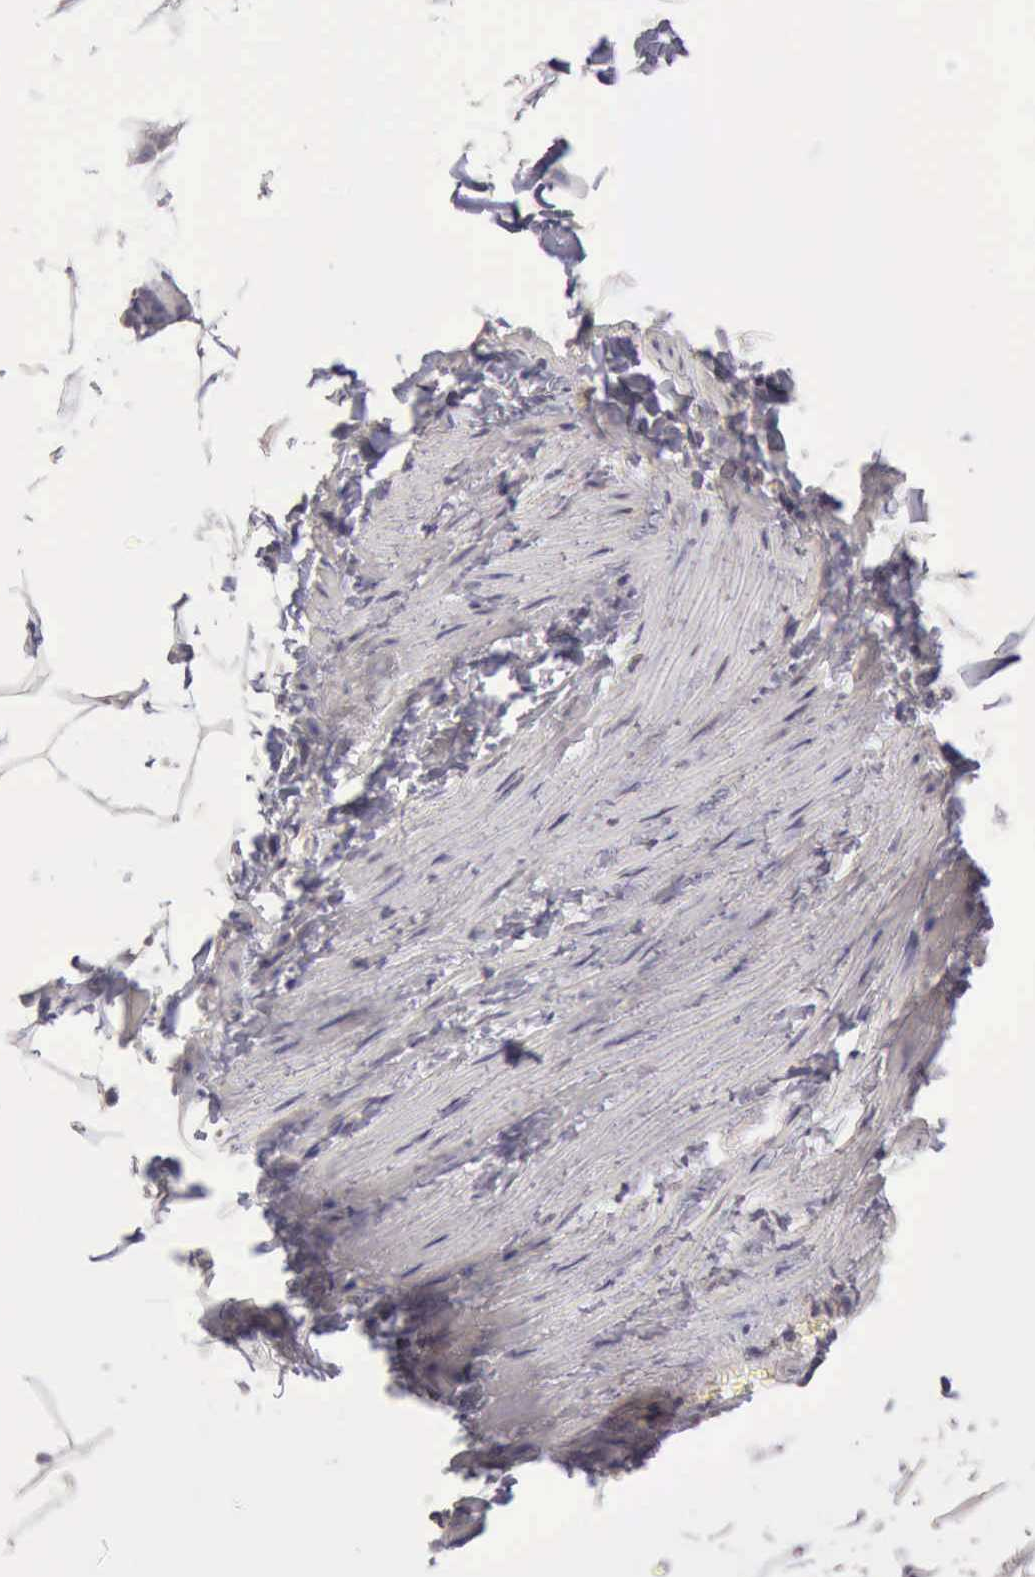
{"staining": {"intensity": "negative", "quantity": "none", "location": "none"}, "tissue": "adipose tissue", "cell_type": "Adipocytes", "image_type": "normal", "snomed": [{"axis": "morphology", "description": "Normal tissue, NOS"}, {"axis": "topography", "description": "Vascular tissue"}], "caption": "Immunohistochemistry (IHC) histopathology image of normal adipose tissue: adipose tissue stained with DAB (3,3'-diaminobenzidine) reveals no significant protein expression in adipocytes. The staining was performed using DAB (3,3'-diaminobenzidine) to visualize the protein expression in brown, while the nuclei were stained in blue with hematoxylin (Magnification: 20x).", "gene": "KCND1", "patient": {"sex": "male", "age": 41}}